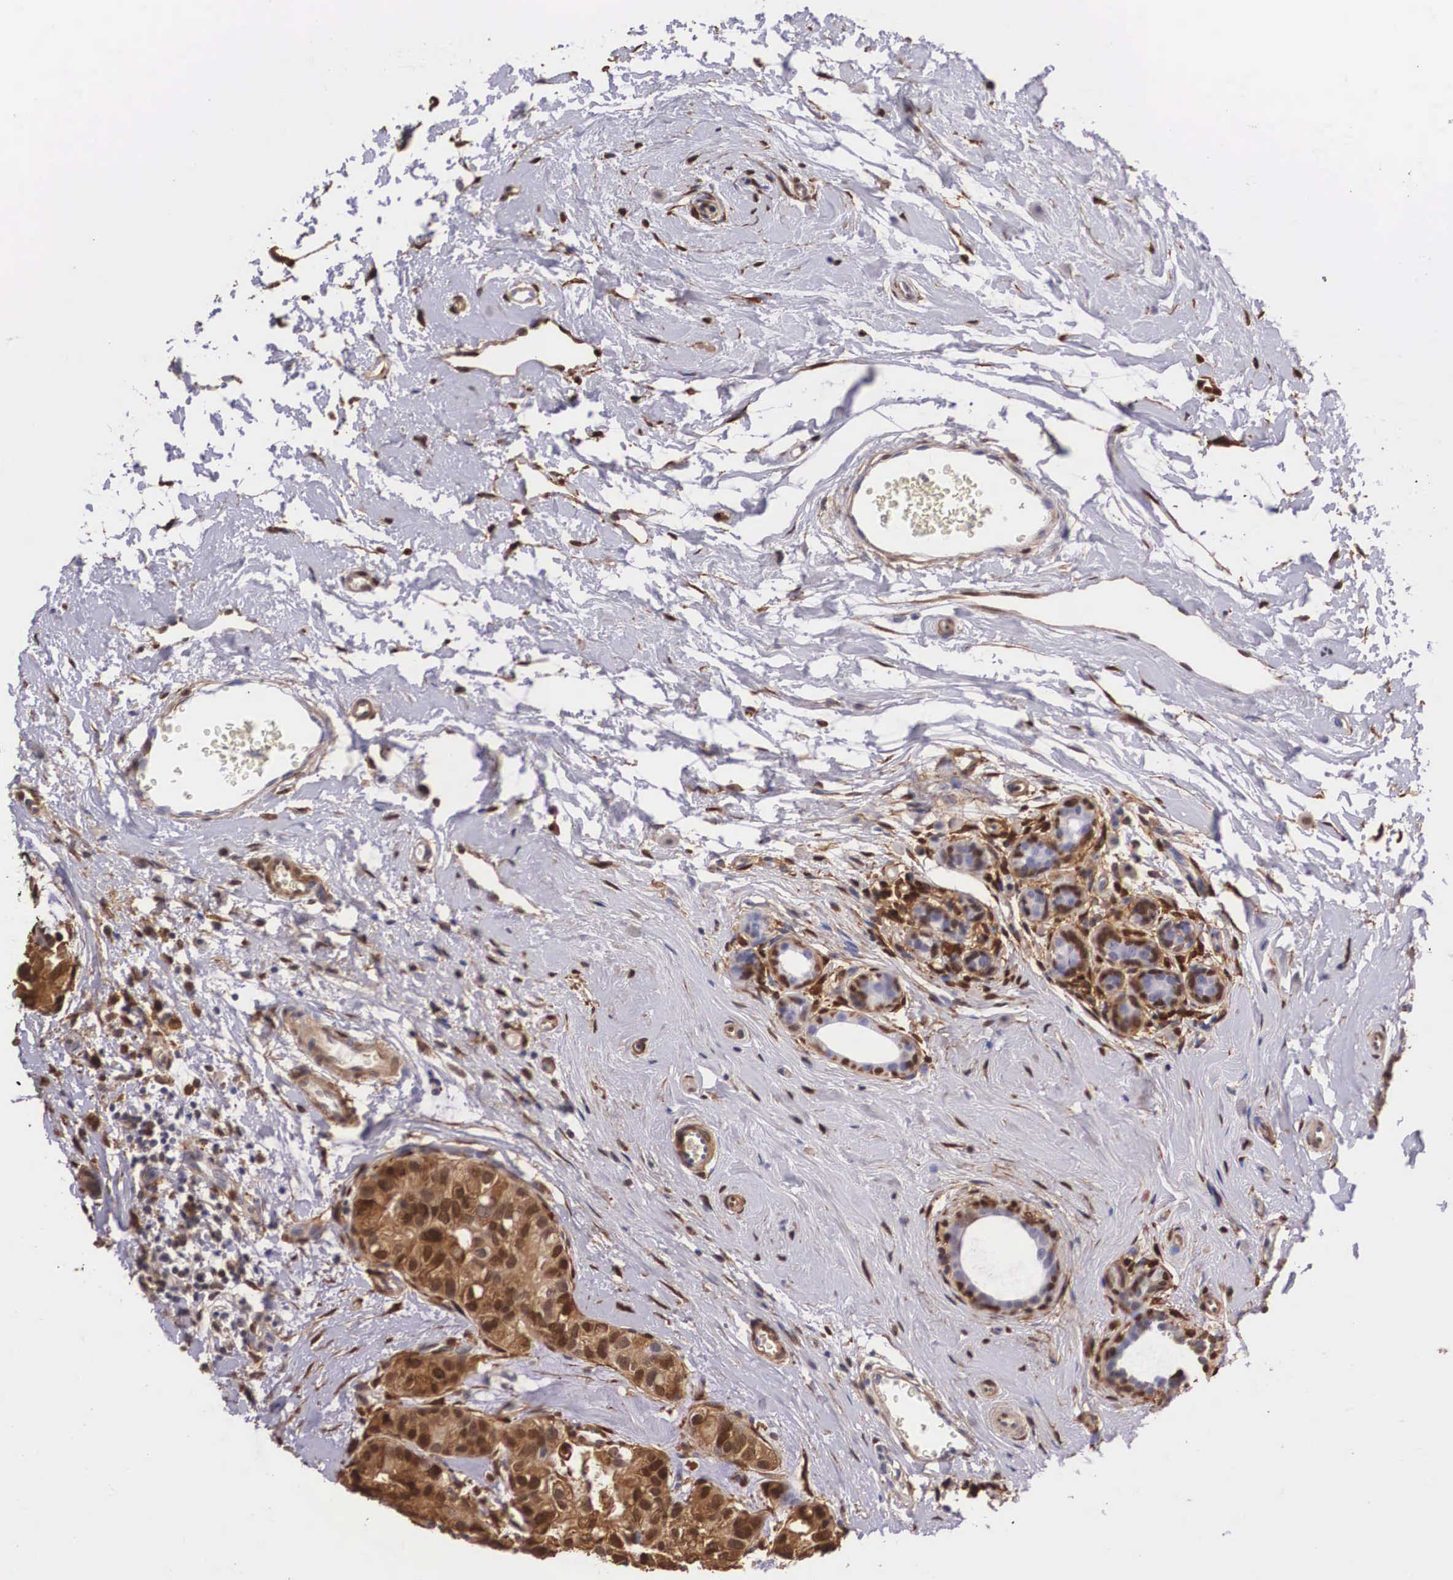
{"staining": {"intensity": "moderate", "quantity": ">75%", "location": "cytoplasmic/membranous,nuclear"}, "tissue": "breast cancer", "cell_type": "Tumor cells", "image_type": "cancer", "snomed": [{"axis": "morphology", "description": "Duct carcinoma"}, {"axis": "topography", "description": "Breast"}], "caption": "Immunohistochemistry (IHC) histopathology image of neoplastic tissue: invasive ductal carcinoma (breast) stained using immunohistochemistry (IHC) exhibits medium levels of moderate protein expression localized specifically in the cytoplasmic/membranous and nuclear of tumor cells, appearing as a cytoplasmic/membranous and nuclear brown color.", "gene": "LGALS1", "patient": {"sex": "female", "age": 69}}